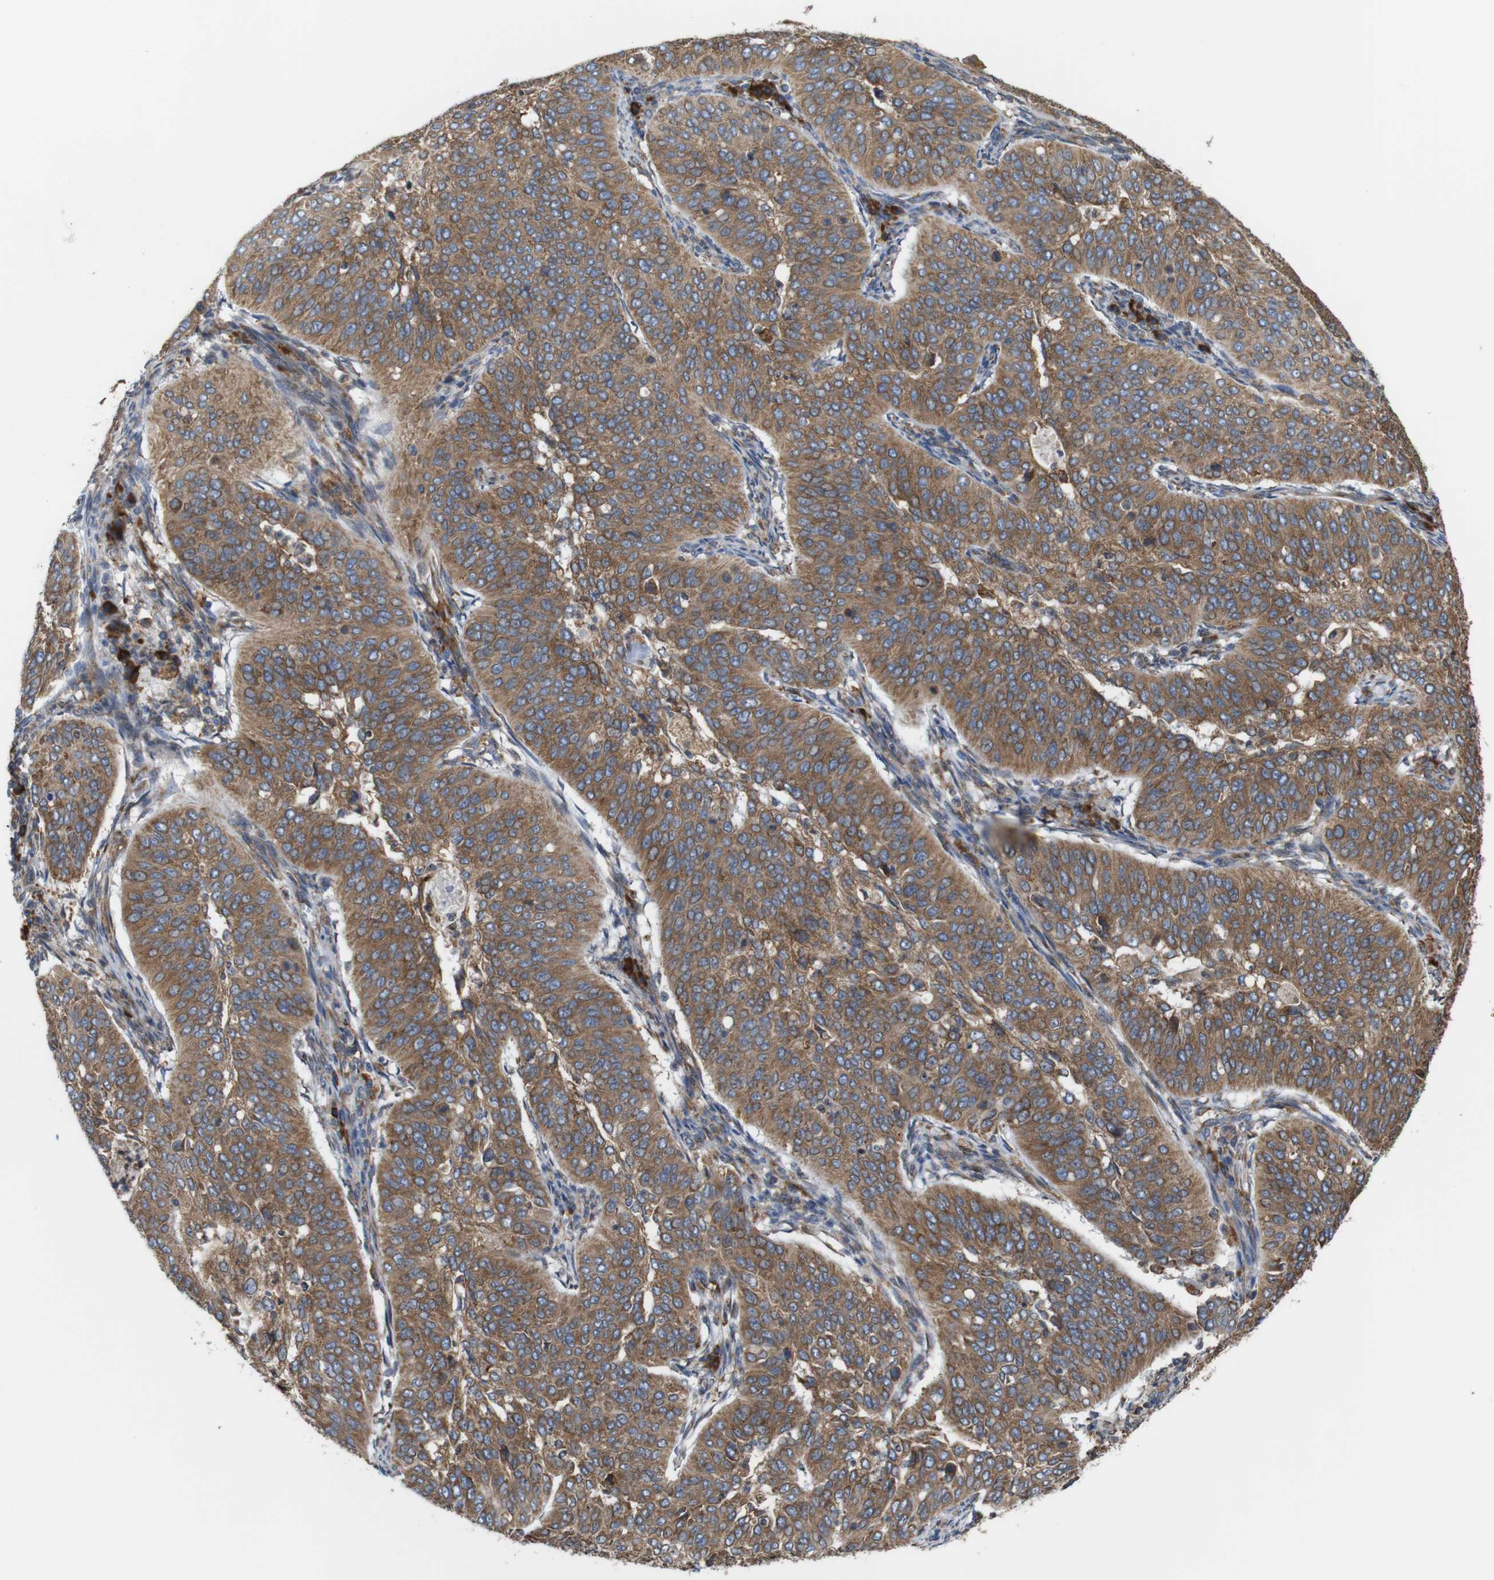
{"staining": {"intensity": "moderate", "quantity": ">75%", "location": "cytoplasmic/membranous"}, "tissue": "cervical cancer", "cell_type": "Tumor cells", "image_type": "cancer", "snomed": [{"axis": "morphology", "description": "Normal tissue, NOS"}, {"axis": "morphology", "description": "Squamous cell carcinoma, NOS"}, {"axis": "topography", "description": "Cervix"}], "caption": "IHC of human cervical cancer displays medium levels of moderate cytoplasmic/membranous staining in about >75% of tumor cells. The staining was performed using DAB, with brown indicating positive protein expression. Nuclei are stained blue with hematoxylin.", "gene": "UGGT1", "patient": {"sex": "female", "age": 39}}